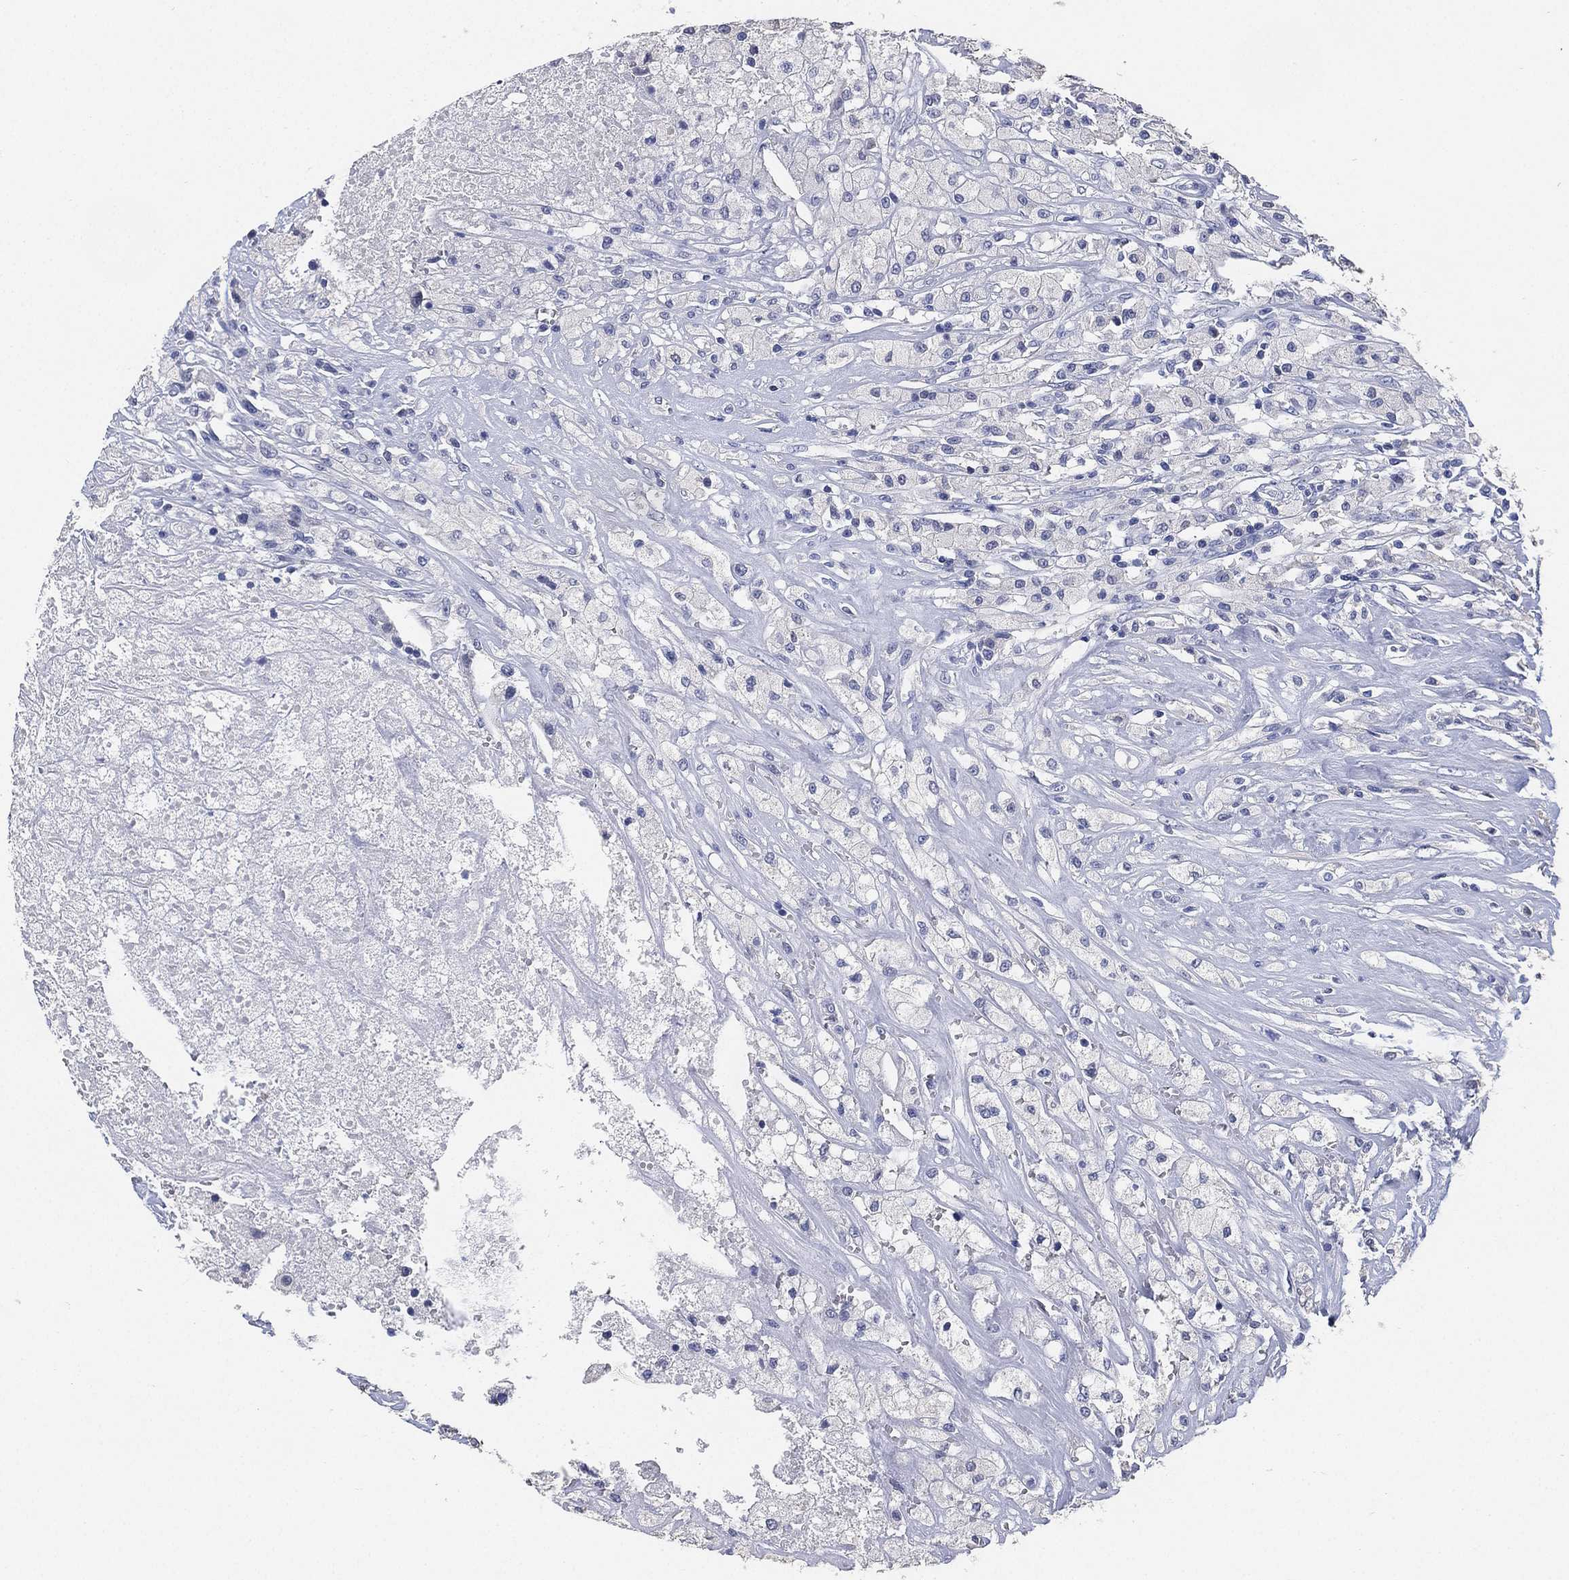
{"staining": {"intensity": "negative", "quantity": "none", "location": "none"}, "tissue": "testis cancer", "cell_type": "Tumor cells", "image_type": "cancer", "snomed": [{"axis": "morphology", "description": "Necrosis, NOS"}, {"axis": "morphology", "description": "Carcinoma, Embryonal, NOS"}, {"axis": "topography", "description": "Testis"}], "caption": "DAB (3,3'-diaminobenzidine) immunohistochemical staining of human testis cancer demonstrates no significant staining in tumor cells. (DAB (3,3'-diaminobenzidine) immunohistochemistry (IHC) visualized using brightfield microscopy, high magnification).", "gene": "IYD", "patient": {"sex": "male", "age": 19}}